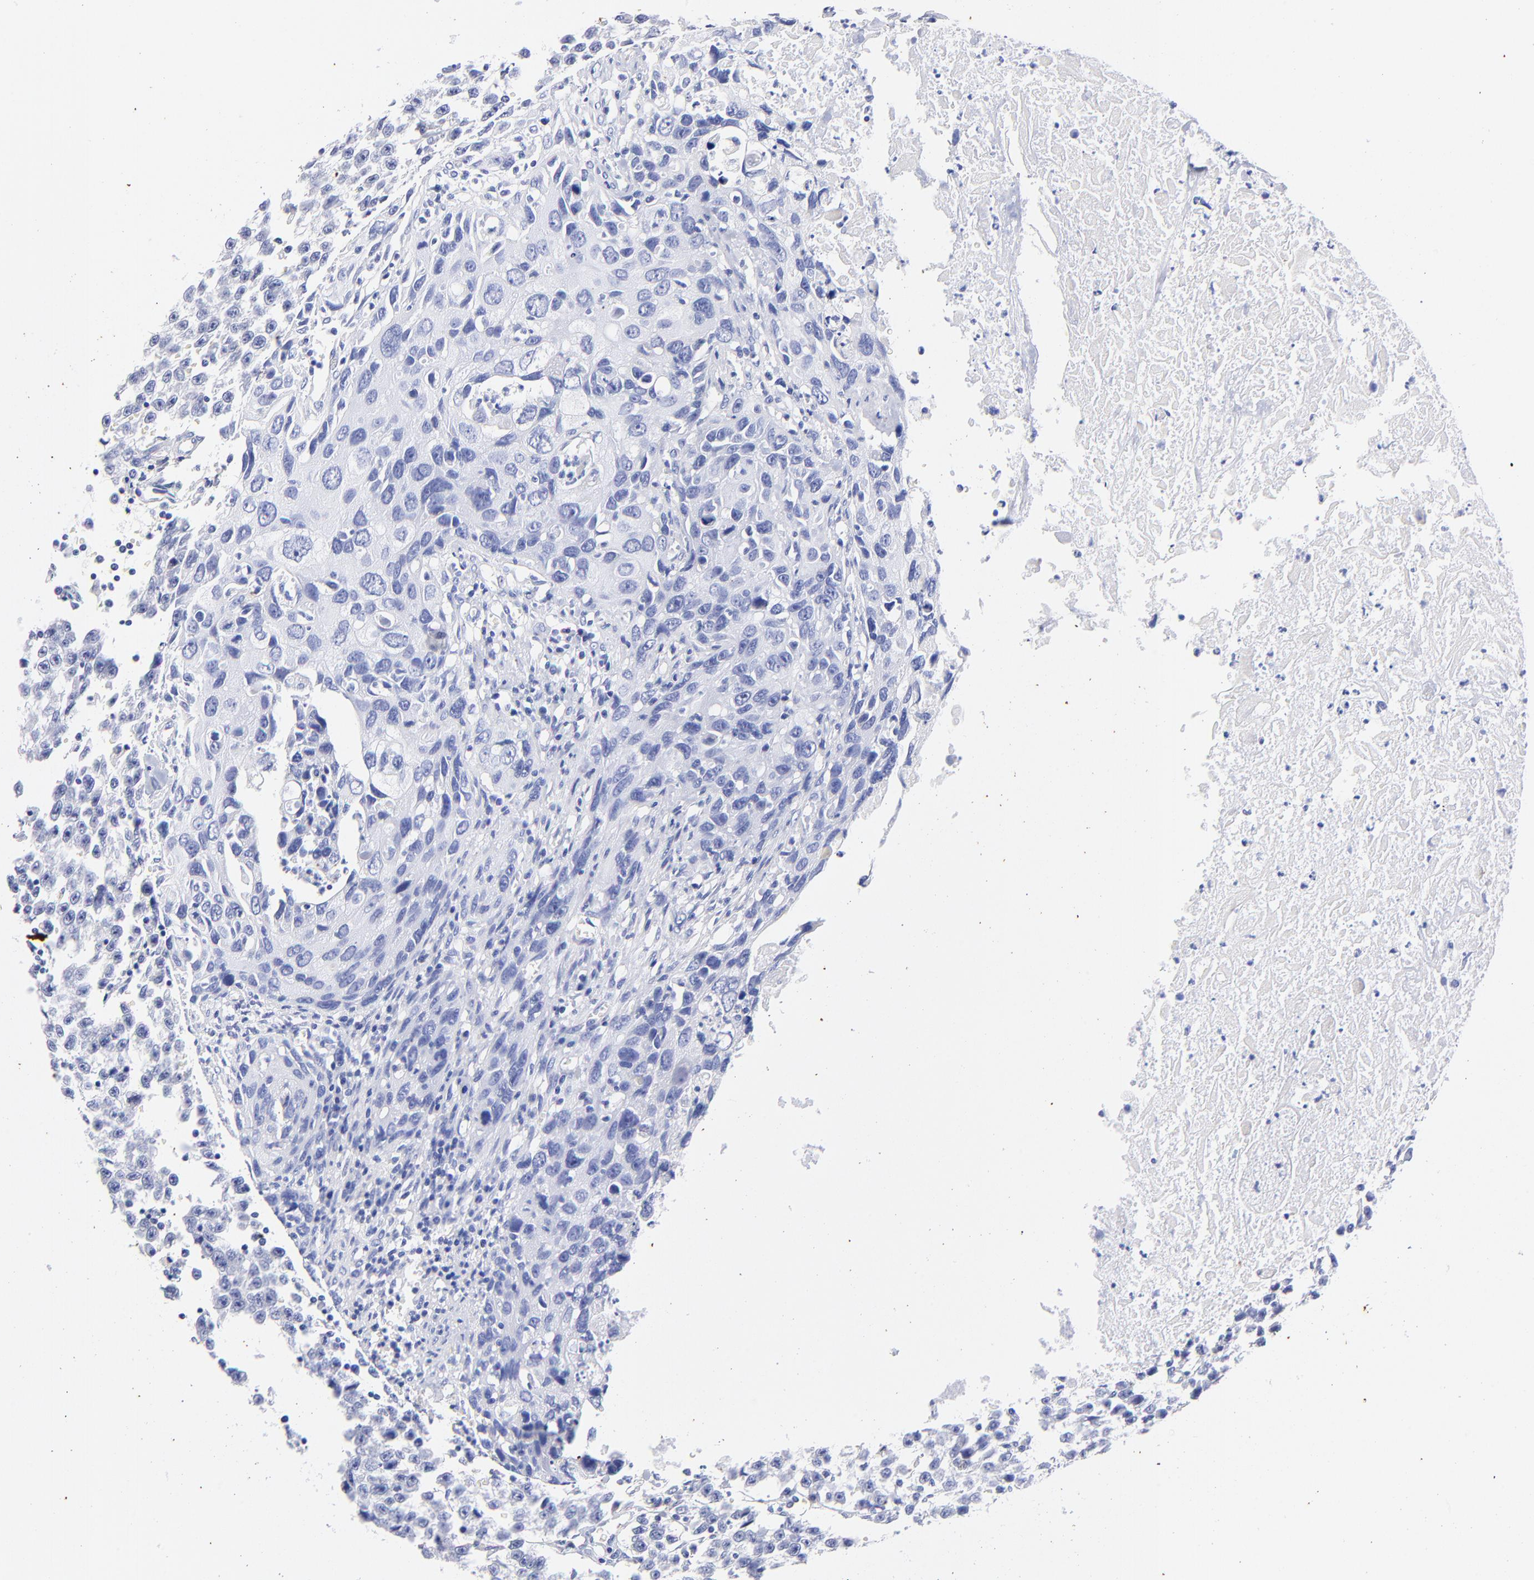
{"staining": {"intensity": "negative", "quantity": "none", "location": "none"}, "tissue": "urothelial cancer", "cell_type": "Tumor cells", "image_type": "cancer", "snomed": [{"axis": "morphology", "description": "Urothelial carcinoma, High grade"}, {"axis": "topography", "description": "Urinary bladder"}], "caption": "A high-resolution micrograph shows immunohistochemistry staining of high-grade urothelial carcinoma, which displays no significant staining in tumor cells.", "gene": "HORMAD2", "patient": {"sex": "male", "age": 71}}